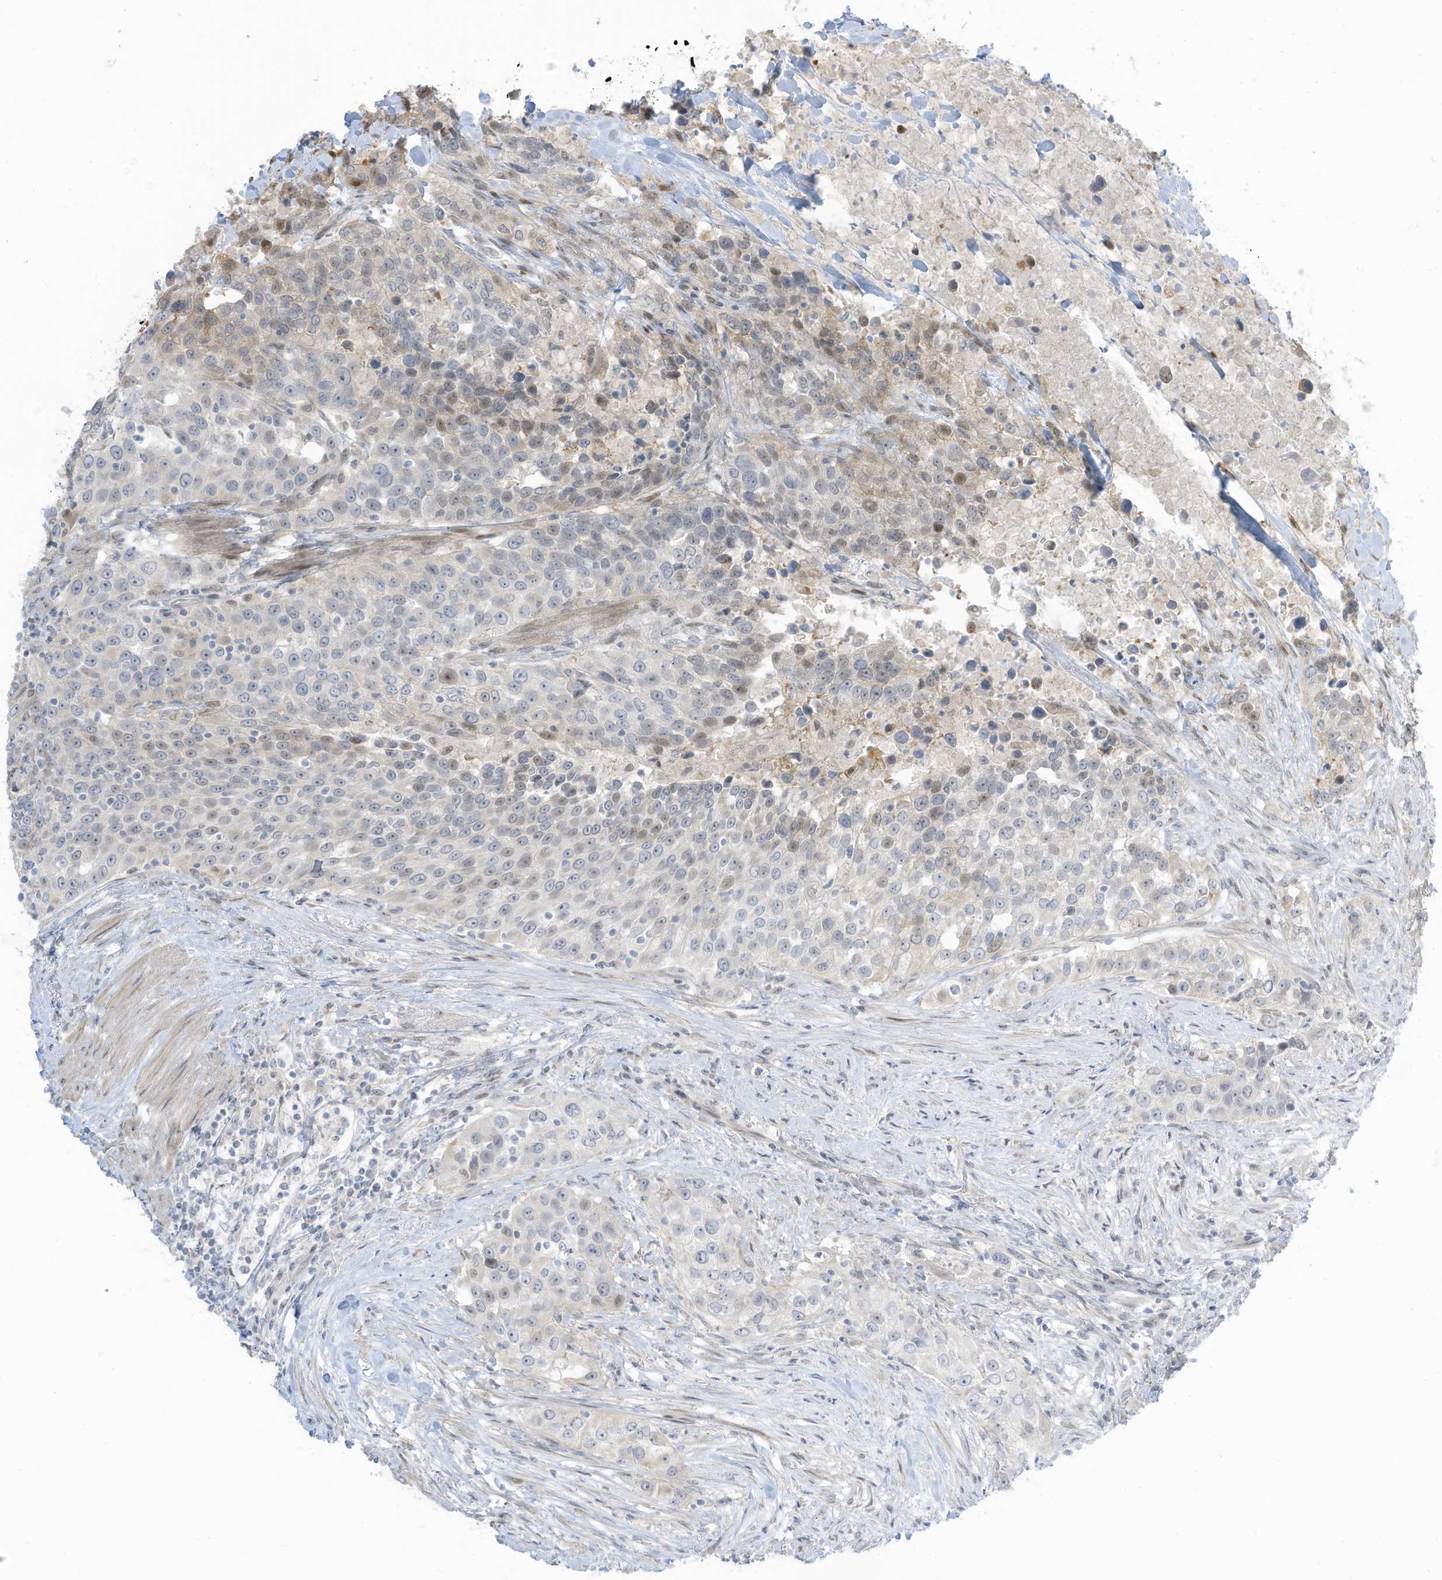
{"staining": {"intensity": "negative", "quantity": "none", "location": "none"}, "tissue": "urothelial cancer", "cell_type": "Tumor cells", "image_type": "cancer", "snomed": [{"axis": "morphology", "description": "Urothelial carcinoma, High grade"}, {"axis": "topography", "description": "Urinary bladder"}], "caption": "The micrograph displays no significant expression in tumor cells of high-grade urothelial carcinoma.", "gene": "ASPRV1", "patient": {"sex": "female", "age": 80}}